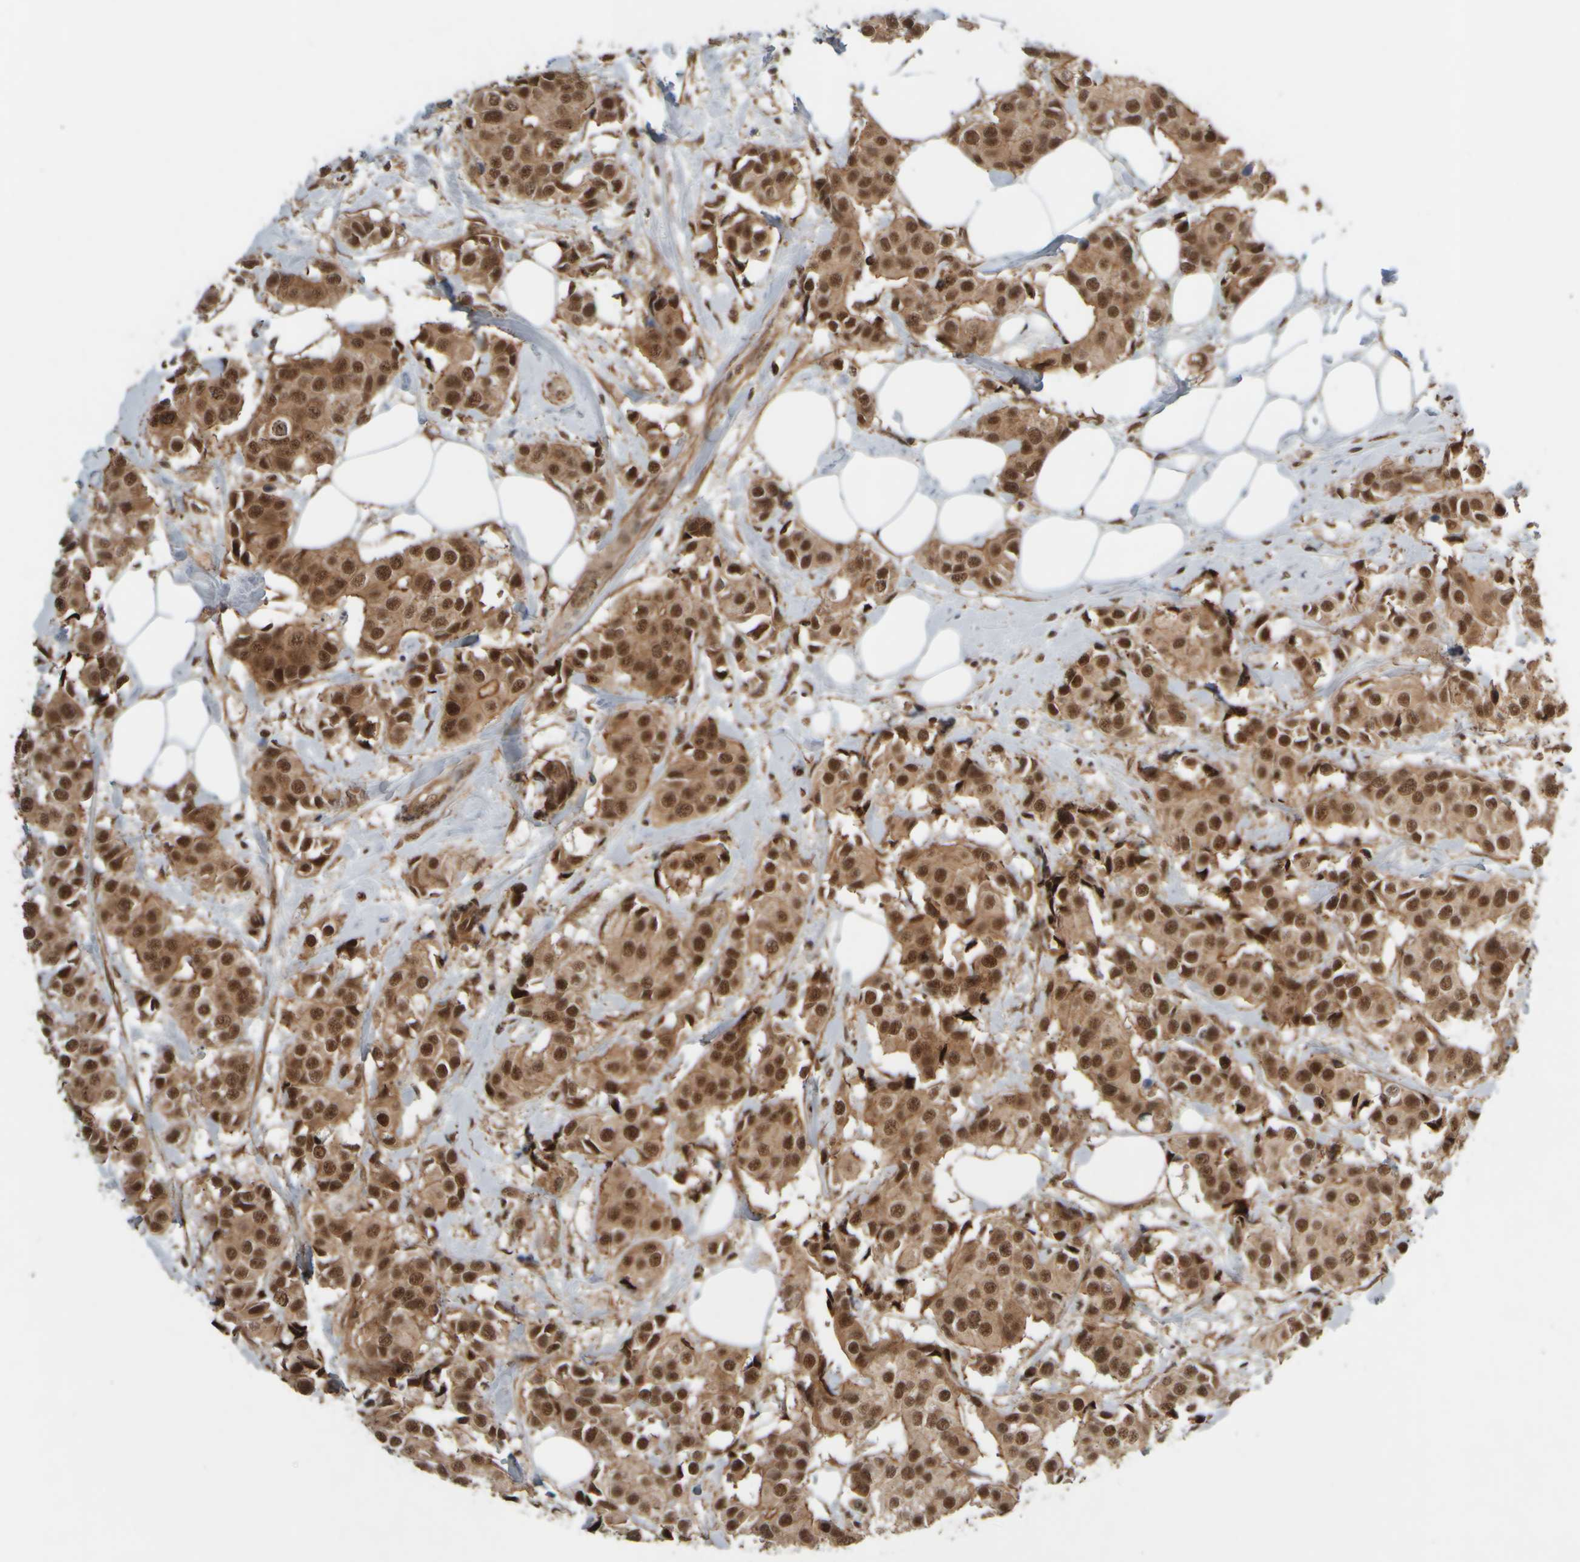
{"staining": {"intensity": "strong", "quantity": ">75%", "location": "cytoplasmic/membranous,nuclear"}, "tissue": "breast cancer", "cell_type": "Tumor cells", "image_type": "cancer", "snomed": [{"axis": "morphology", "description": "Normal tissue, NOS"}, {"axis": "morphology", "description": "Duct carcinoma"}, {"axis": "topography", "description": "Breast"}], "caption": "Breast cancer (invasive ductal carcinoma) tissue displays strong cytoplasmic/membranous and nuclear expression in approximately >75% of tumor cells (DAB (3,3'-diaminobenzidine) IHC, brown staining for protein, blue staining for nuclei).", "gene": "SYNRG", "patient": {"sex": "female", "age": 39}}